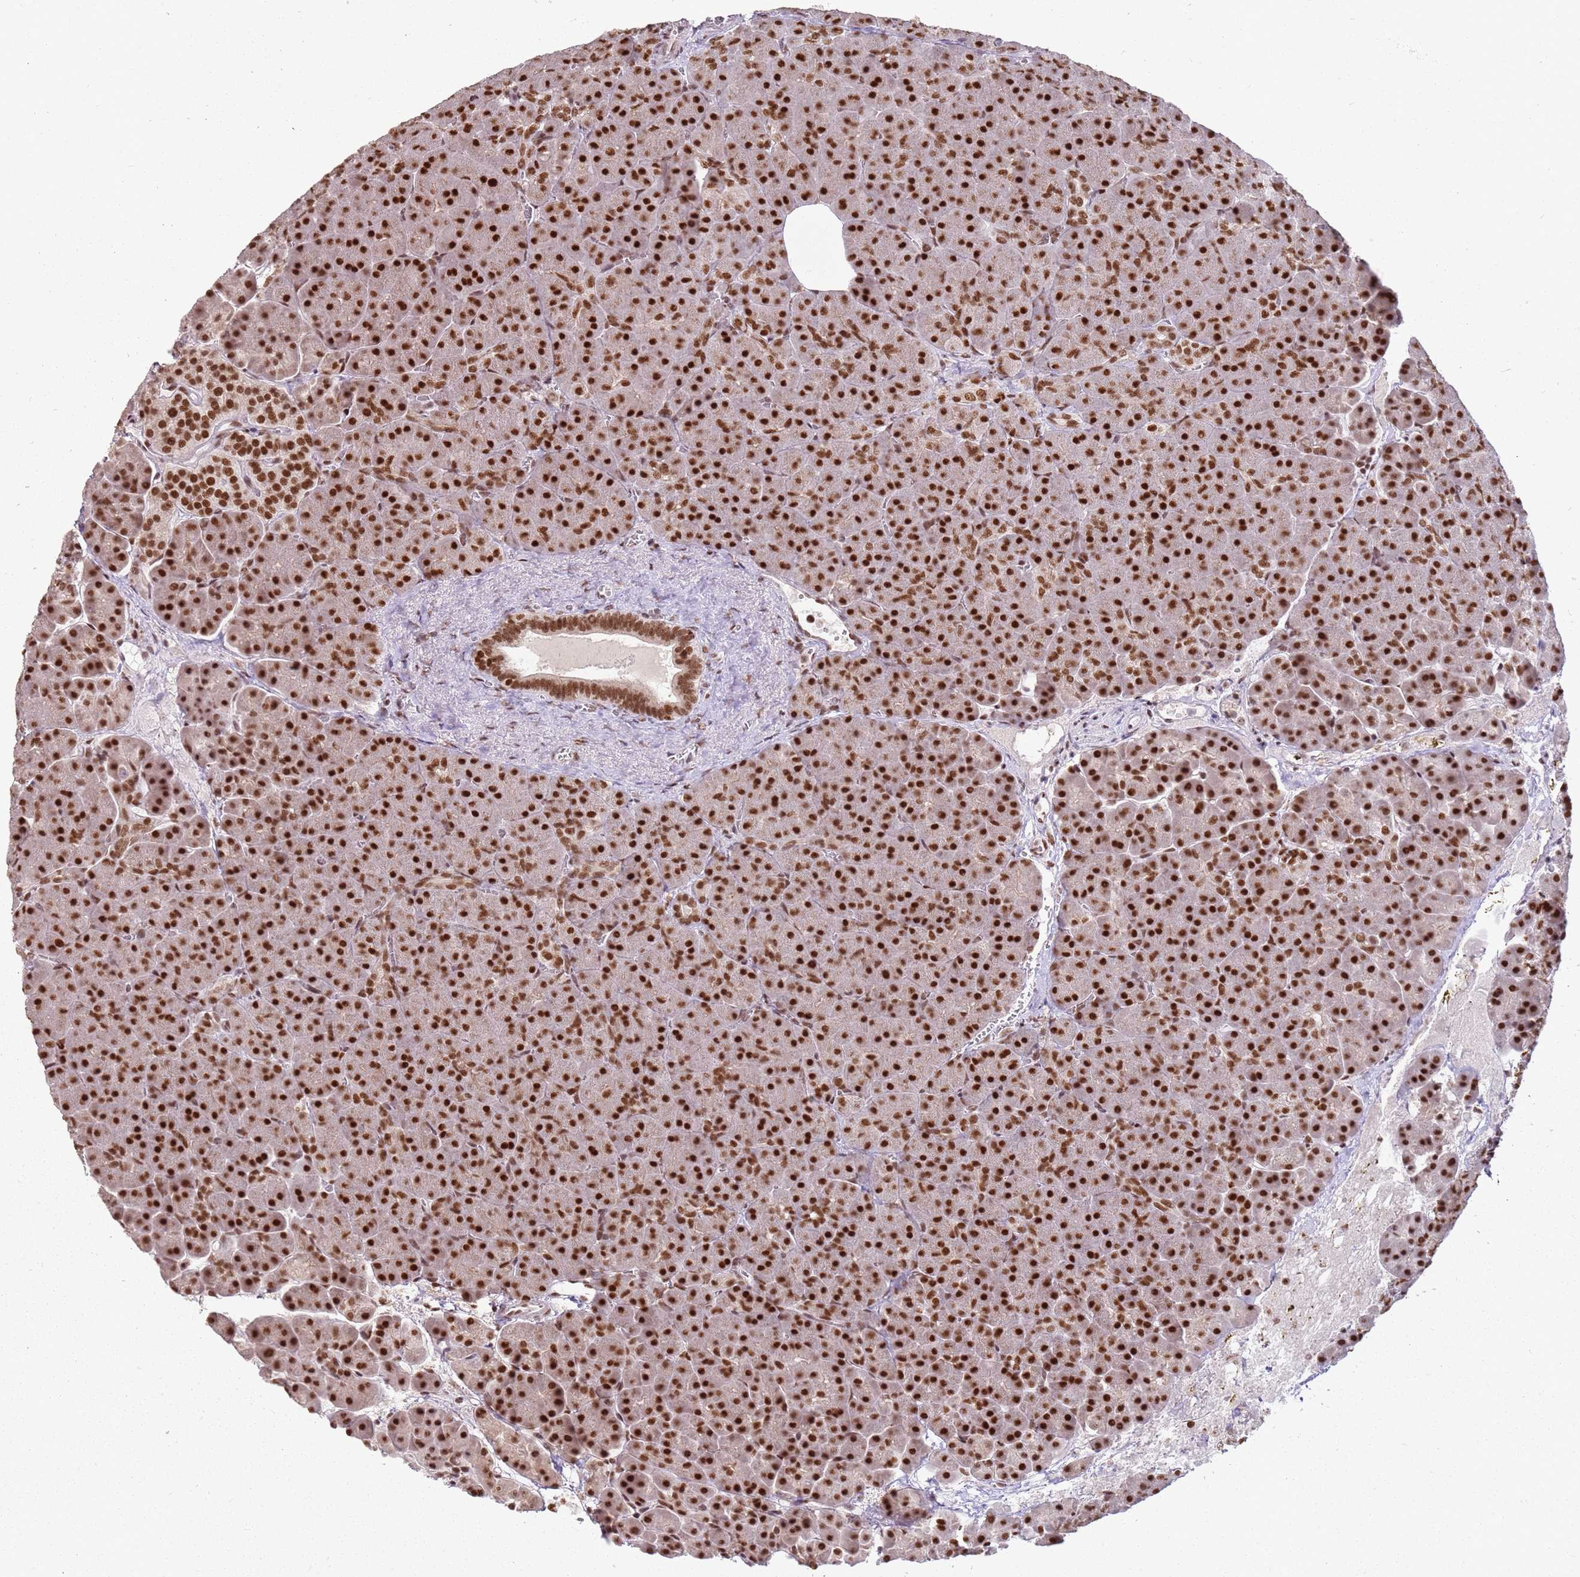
{"staining": {"intensity": "strong", "quantity": ">75%", "location": "nuclear"}, "tissue": "pancreas", "cell_type": "Exocrine glandular cells", "image_type": "normal", "snomed": [{"axis": "morphology", "description": "Normal tissue, NOS"}, {"axis": "topography", "description": "Pancreas"}], "caption": "Immunohistochemical staining of benign human pancreas exhibits high levels of strong nuclear positivity in about >75% of exocrine glandular cells.", "gene": "TENT4A", "patient": {"sex": "female", "age": 74}}